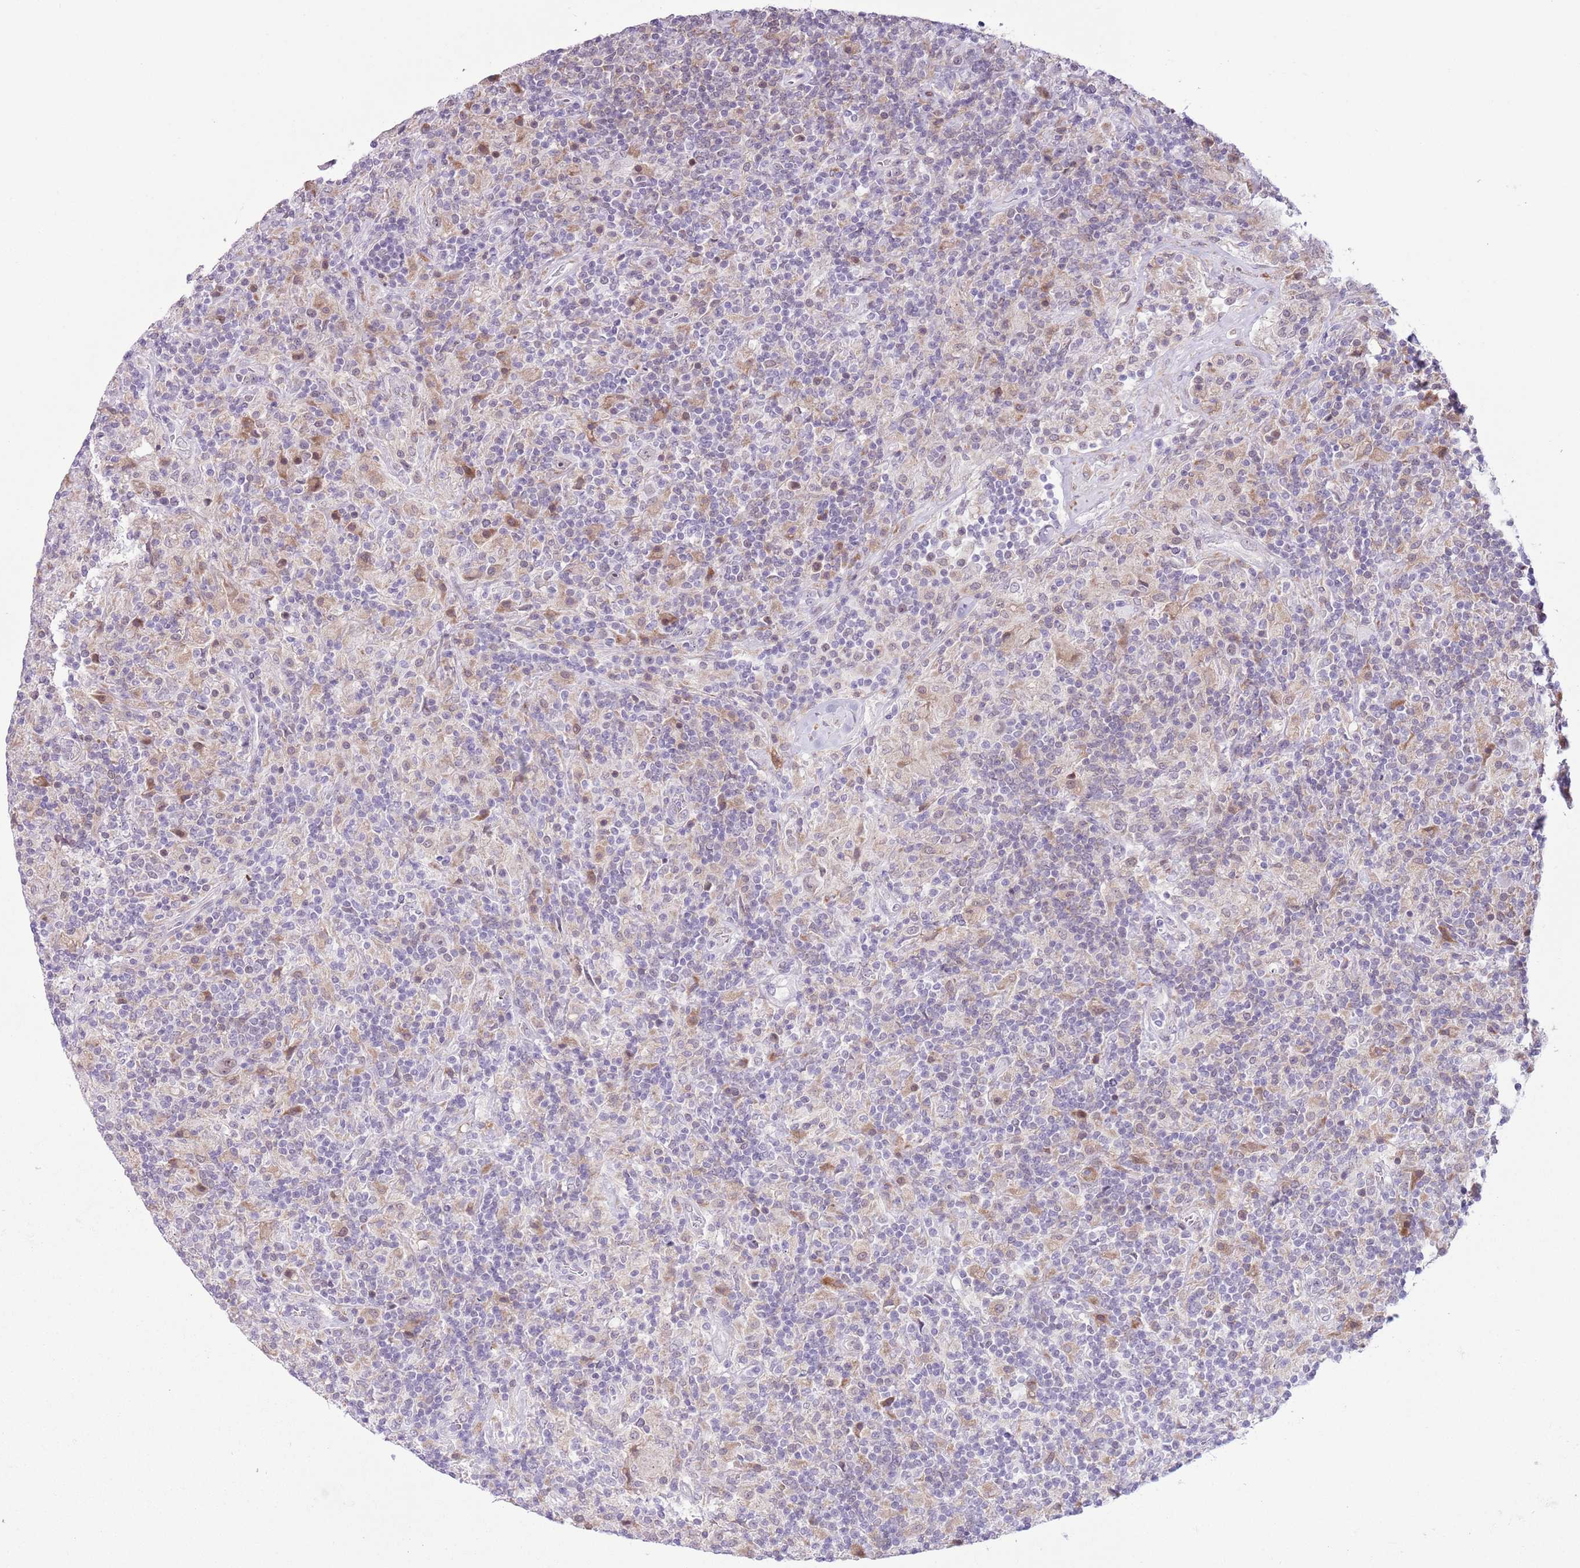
{"staining": {"intensity": "negative", "quantity": "none", "location": "none"}, "tissue": "lymphoma", "cell_type": "Tumor cells", "image_type": "cancer", "snomed": [{"axis": "morphology", "description": "Hodgkin's disease, NOS"}, {"axis": "topography", "description": "Lymph node"}], "caption": "Immunohistochemistry (IHC) micrograph of human lymphoma stained for a protein (brown), which displays no positivity in tumor cells.", "gene": "ZNF576", "patient": {"sex": "male", "age": 70}}